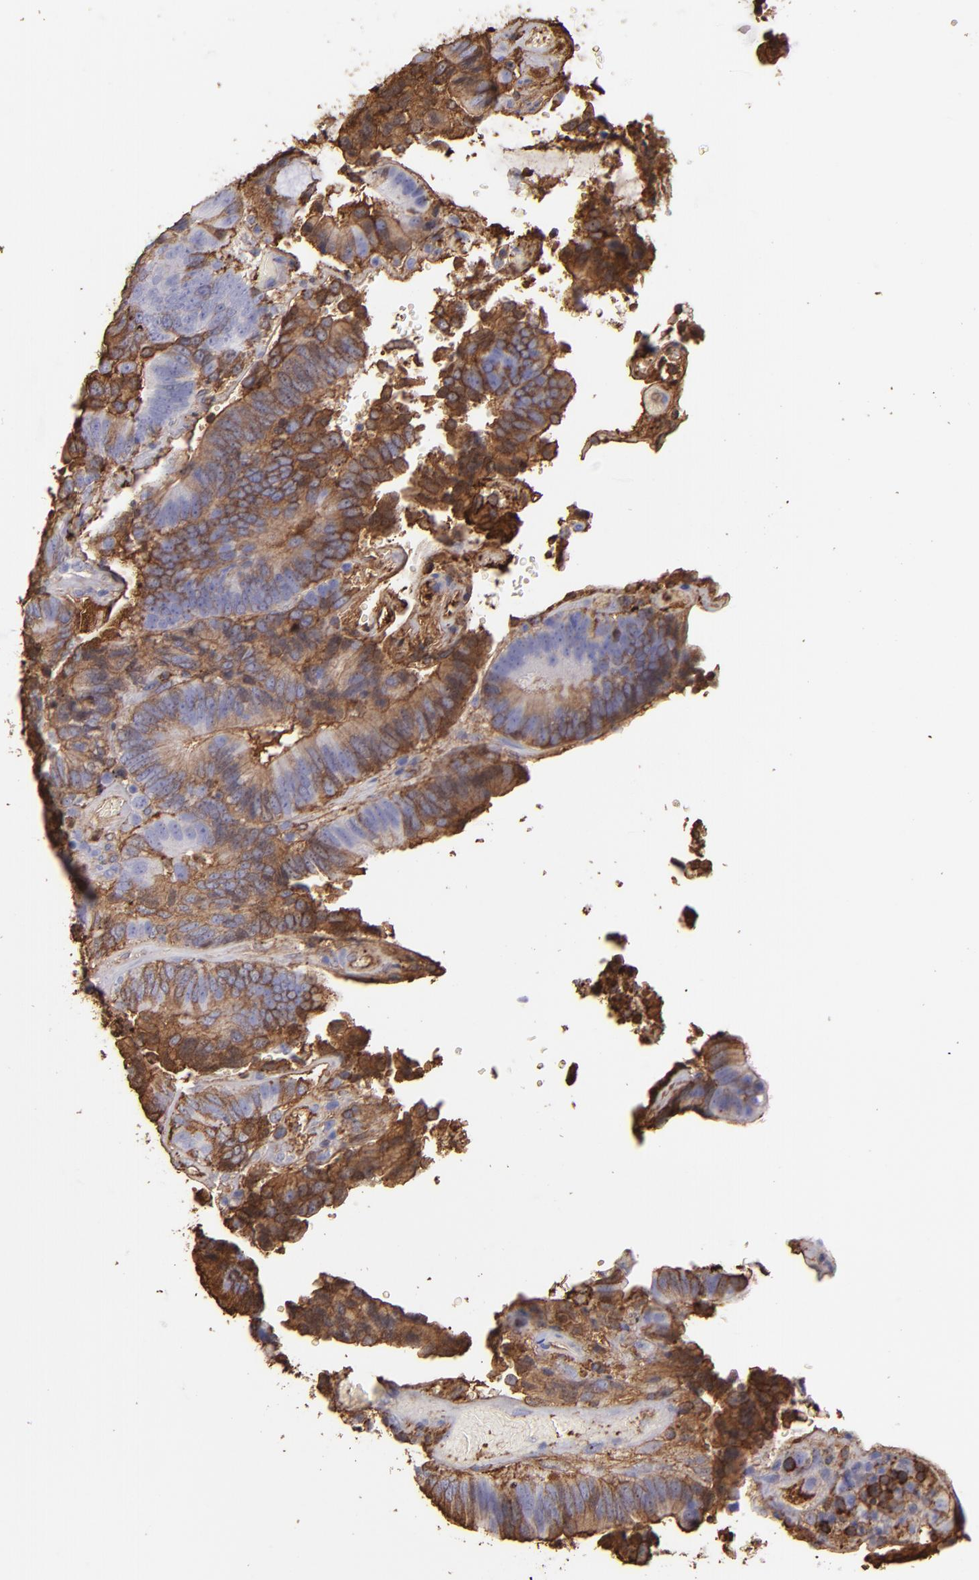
{"staining": {"intensity": "moderate", "quantity": ">75%", "location": "cytoplasmic/membranous"}, "tissue": "colorectal cancer", "cell_type": "Tumor cells", "image_type": "cancer", "snomed": [{"axis": "morphology", "description": "Normal tissue, NOS"}, {"axis": "morphology", "description": "Adenocarcinoma, NOS"}, {"axis": "topography", "description": "Colon"}], "caption": "High-magnification brightfield microscopy of adenocarcinoma (colorectal) stained with DAB (3,3'-diaminobenzidine) (brown) and counterstained with hematoxylin (blue). tumor cells exhibit moderate cytoplasmic/membranous staining is appreciated in approximately>75% of cells.", "gene": "FGB", "patient": {"sex": "female", "age": 78}}